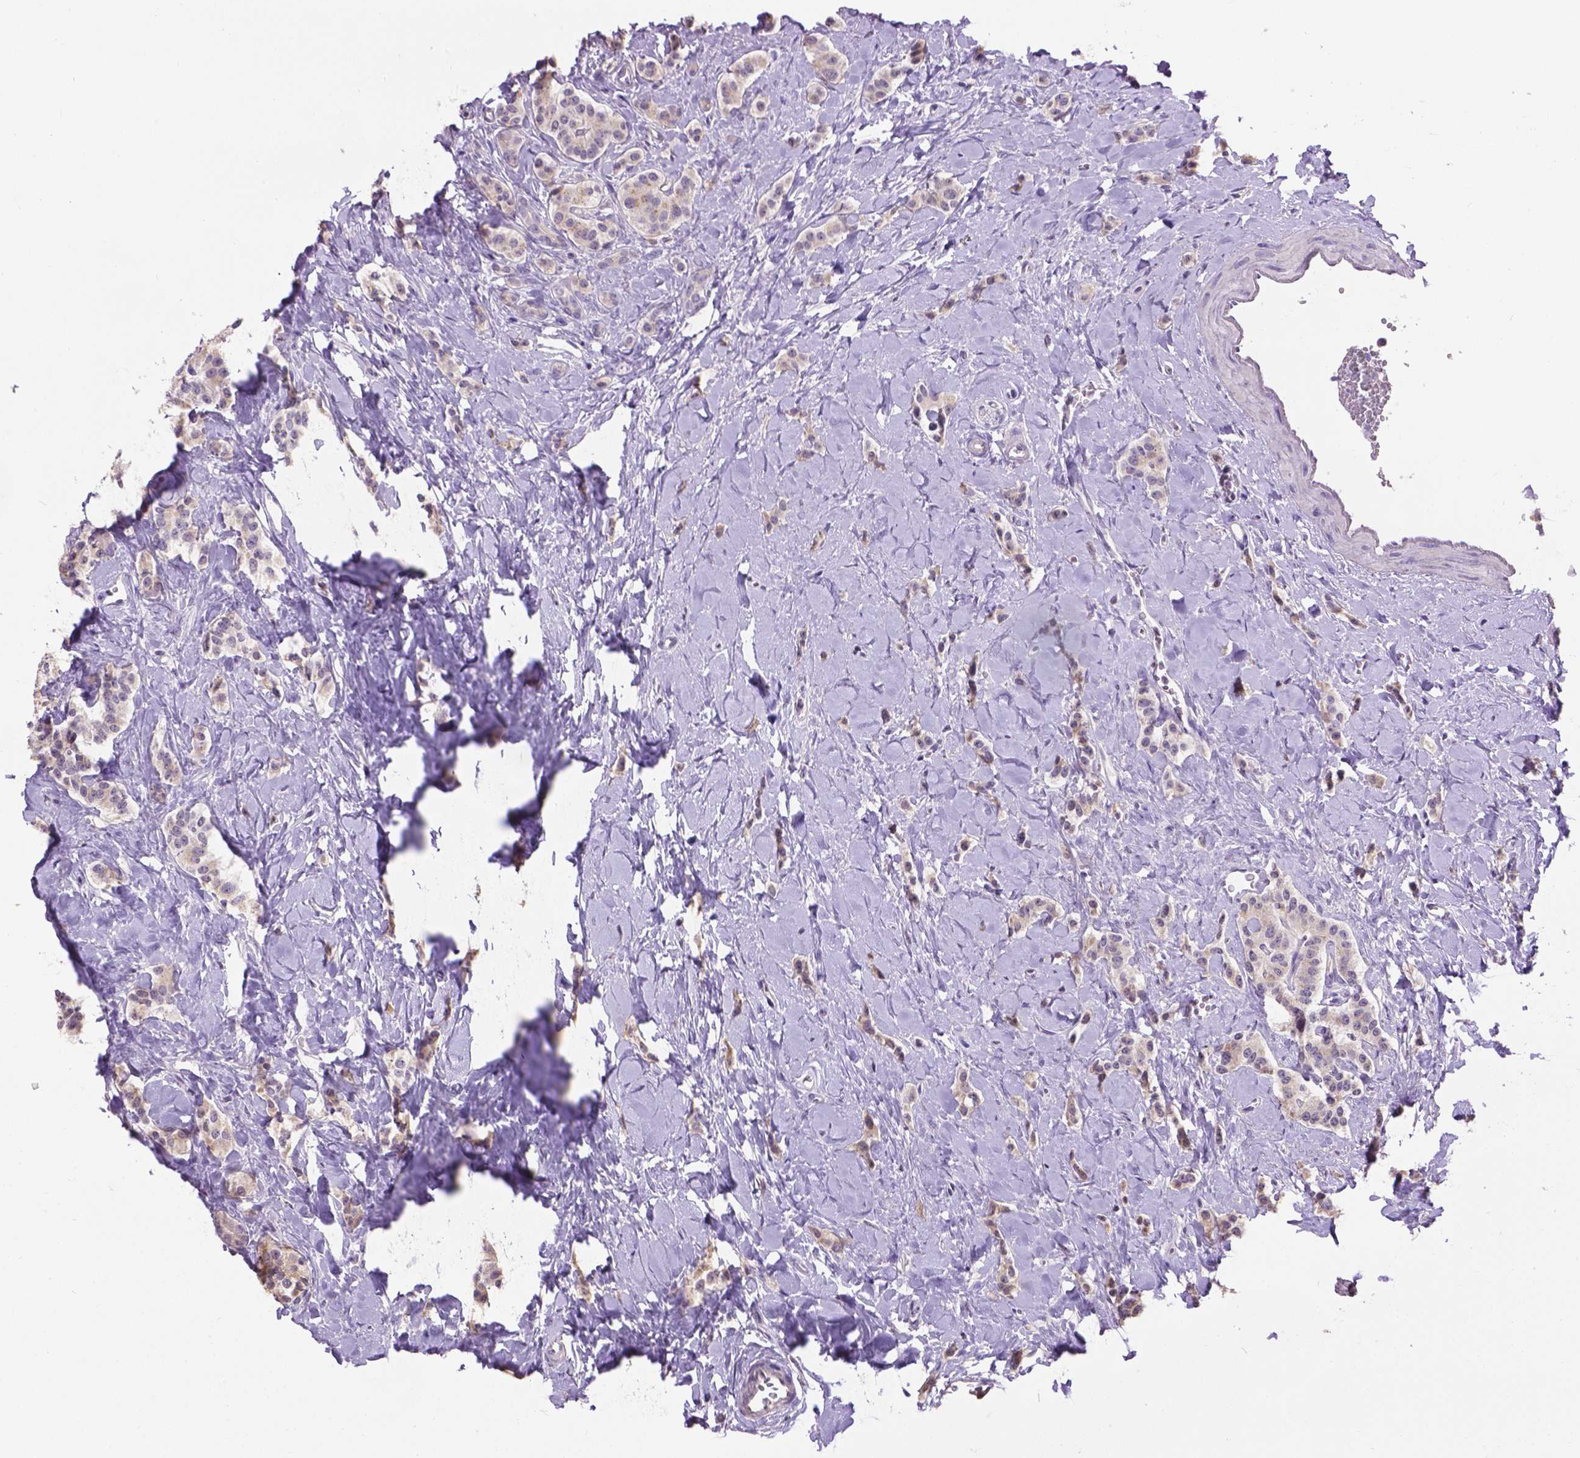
{"staining": {"intensity": "negative", "quantity": "none", "location": "none"}, "tissue": "carcinoid", "cell_type": "Tumor cells", "image_type": "cancer", "snomed": [{"axis": "morphology", "description": "Normal tissue, NOS"}, {"axis": "morphology", "description": "Carcinoid, malignant, NOS"}, {"axis": "topography", "description": "Pancreas"}], "caption": "Immunohistochemistry (IHC) of human carcinoid displays no expression in tumor cells.", "gene": "CPM", "patient": {"sex": "male", "age": 36}}